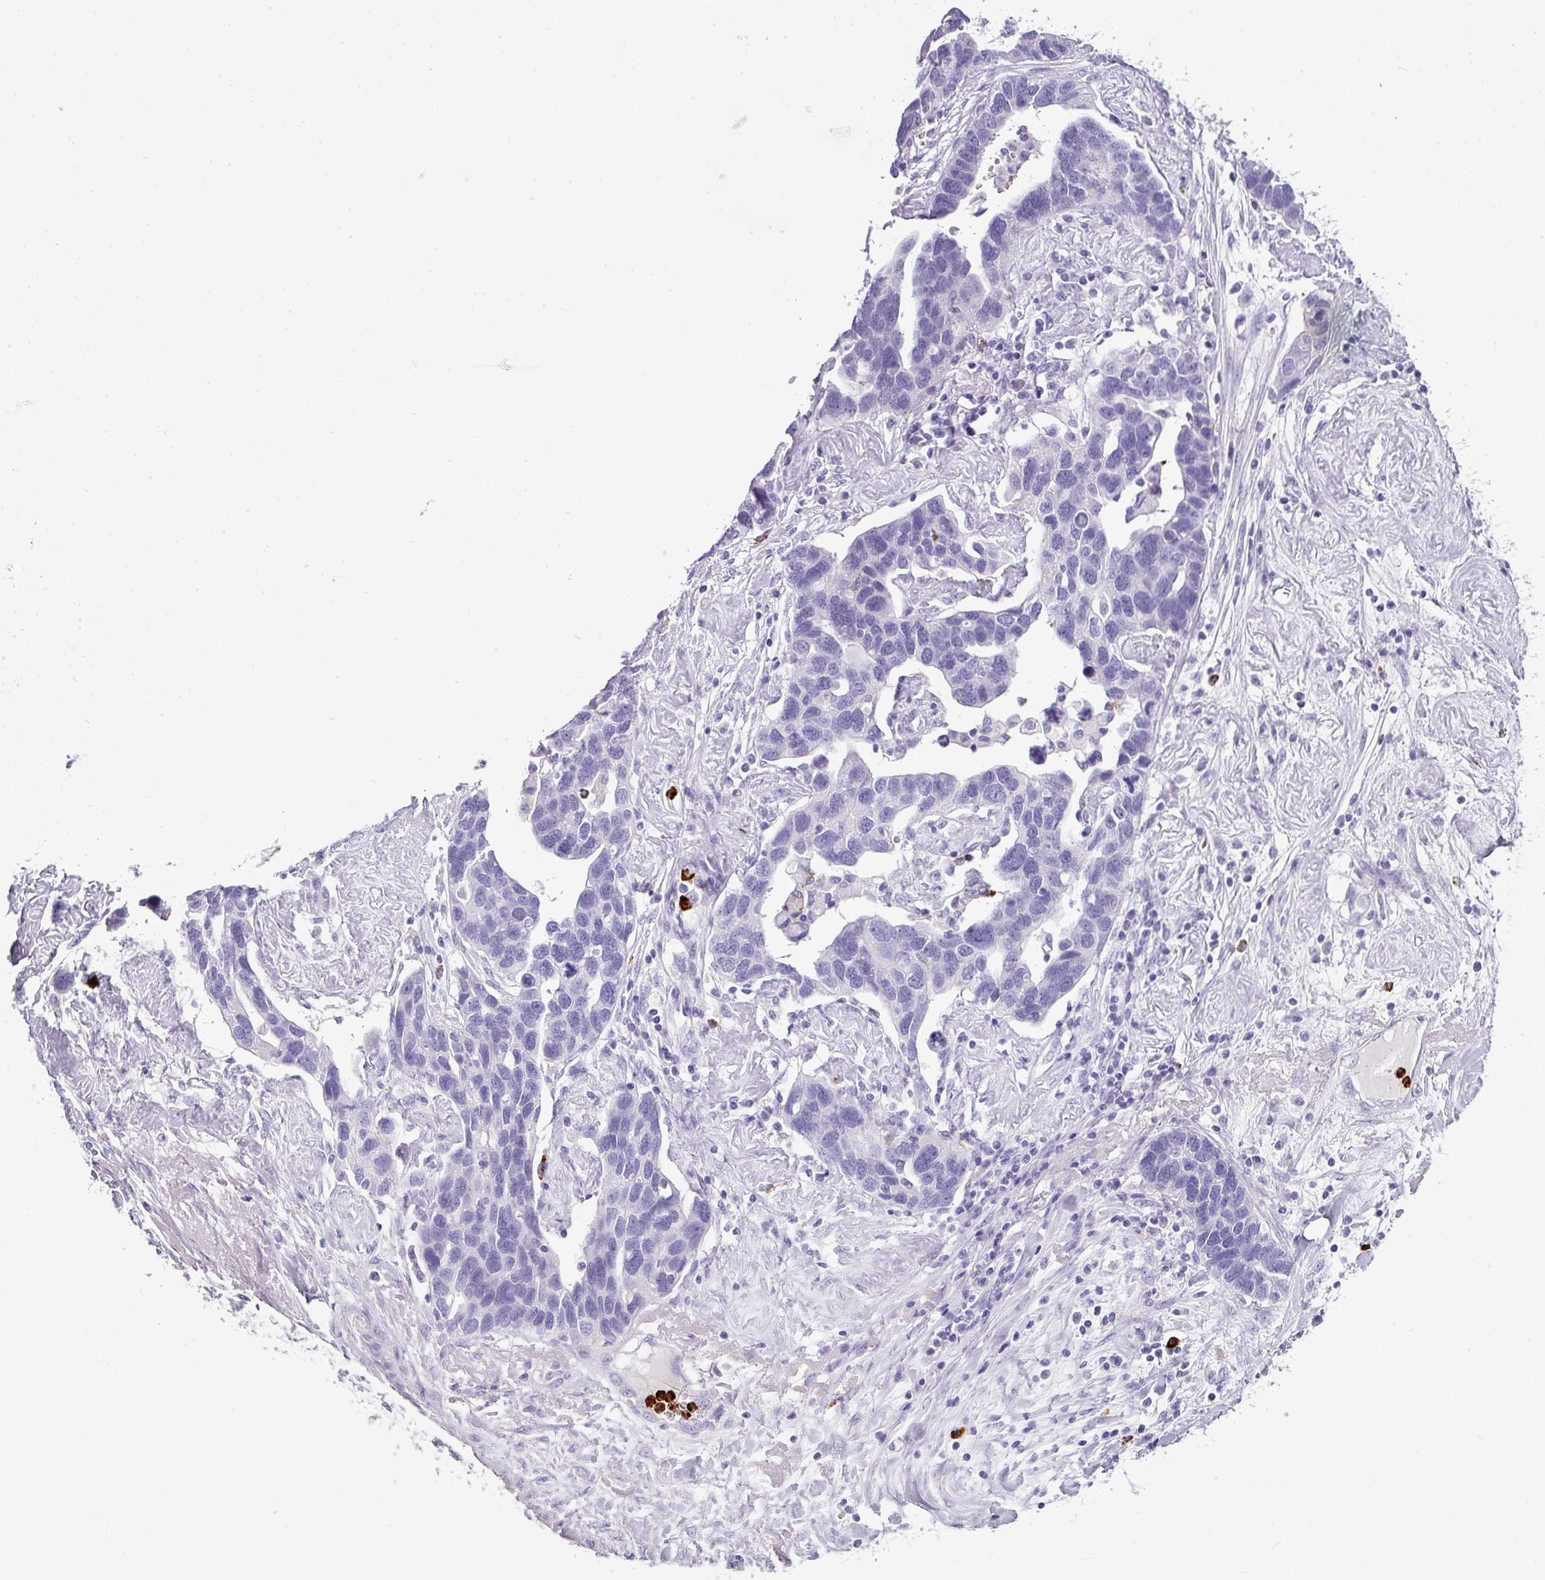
{"staining": {"intensity": "negative", "quantity": "none", "location": "none"}, "tissue": "ovarian cancer", "cell_type": "Tumor cells", "image_type": "cancer", "snomed": [{"axis": "morphology", "description": "Cystadenocarcinoma, serous, NOS"}, {"axis": "topography", "description": "Ovary"}], "caption": "Immunohistochemistry of serous cystadenocarcinoma (ovarian) demonstrates no expression in tumor cells.", "gene": "CTSG", "patient": {"sex": "female", "age": 54}}